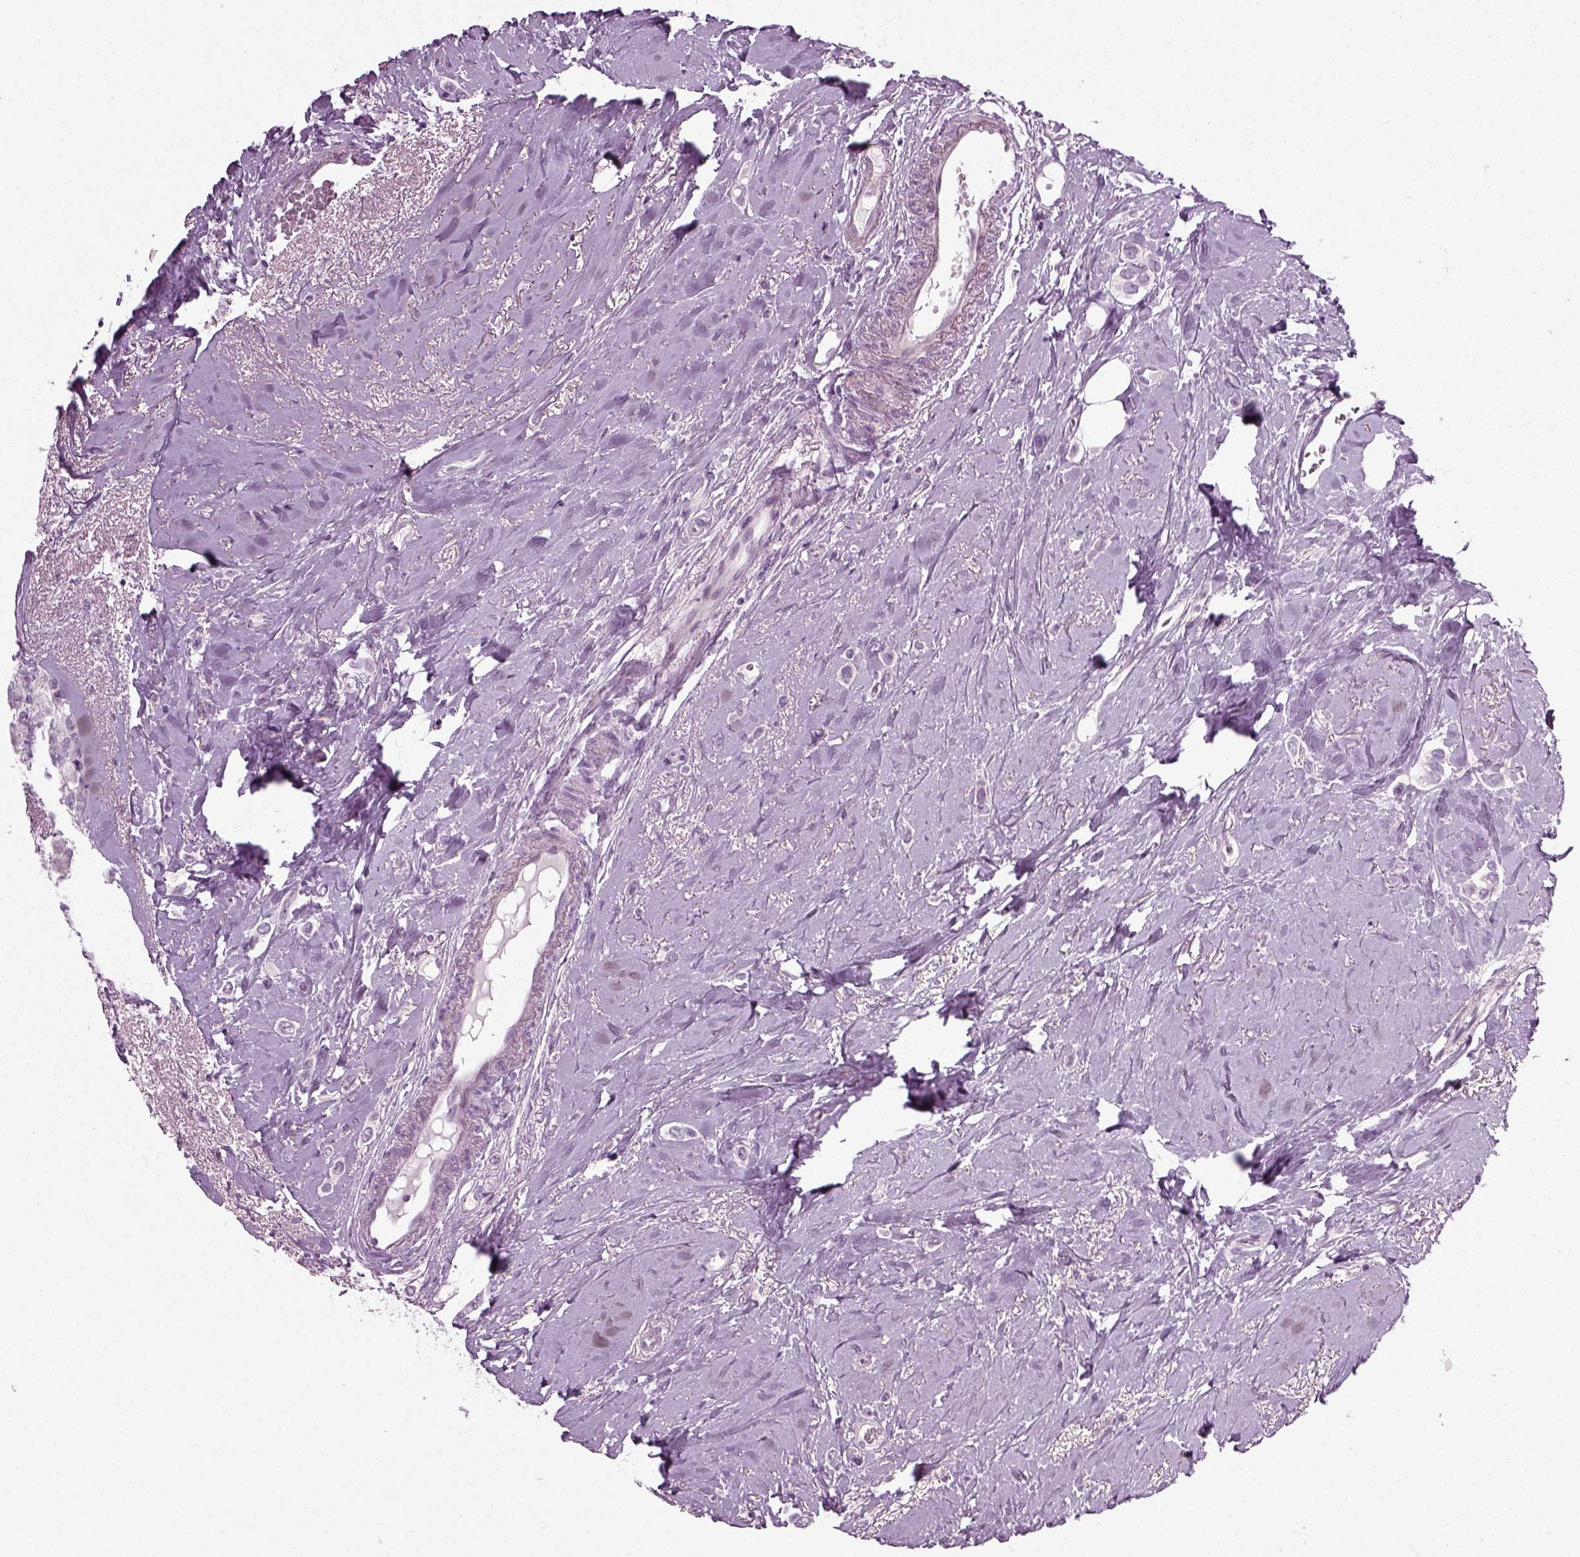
{"staining": {"intensity": "negative", "quantity": "none", "location": "none"}, "tissue": "breast cancer", "cell_type": "Tumor cells", "image_type": "cancer", "snomed": [{"axis": "morphology", "description": "Lobular carcinoma"}, {"axis": "topography", "description": "Breast"}], "caption": "IHC of human lobular carcinoma (breast) demonstrates no expression in tumor cells.", "gene": "SCG5", "patient": {"sex": "female", "age": 66}}